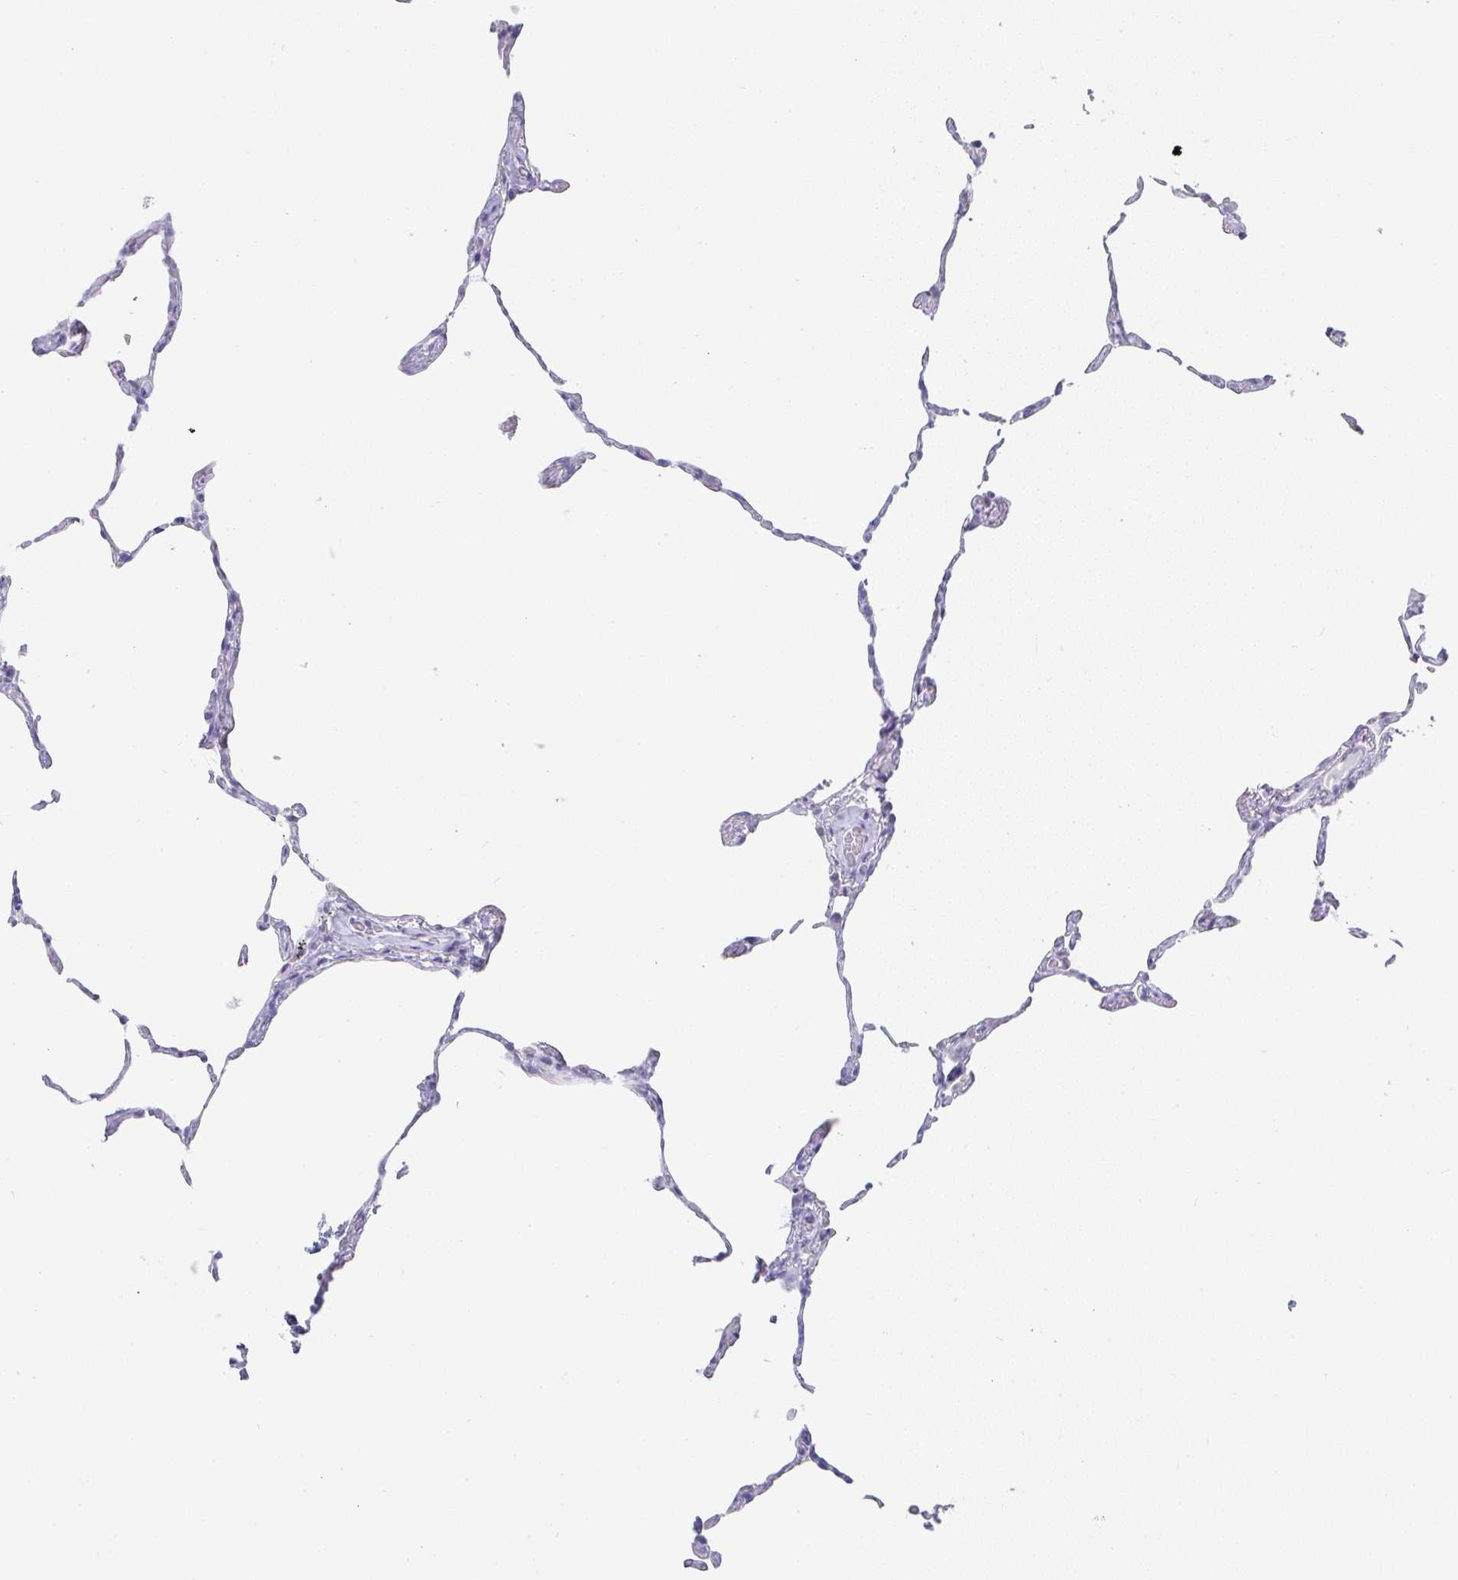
{"staining": {"intensity": "negative", "quantity": "none", "location": "none"}, "tissue": "lung", "cell_type": "Alveolar cells", "image_type": "normal", "snomed": [{"axis": "morphology", "description": "Normal tissue, NOS"}, {"axis": "topography", "description": "Lung"}], "caption": "Immunohistochemistry micrograph of unremarkable lung stained for a protein (brown), which shows no expression in alveolar cells.", "gene": "PRND", "patient": {"sex": "female", "age": 57}}